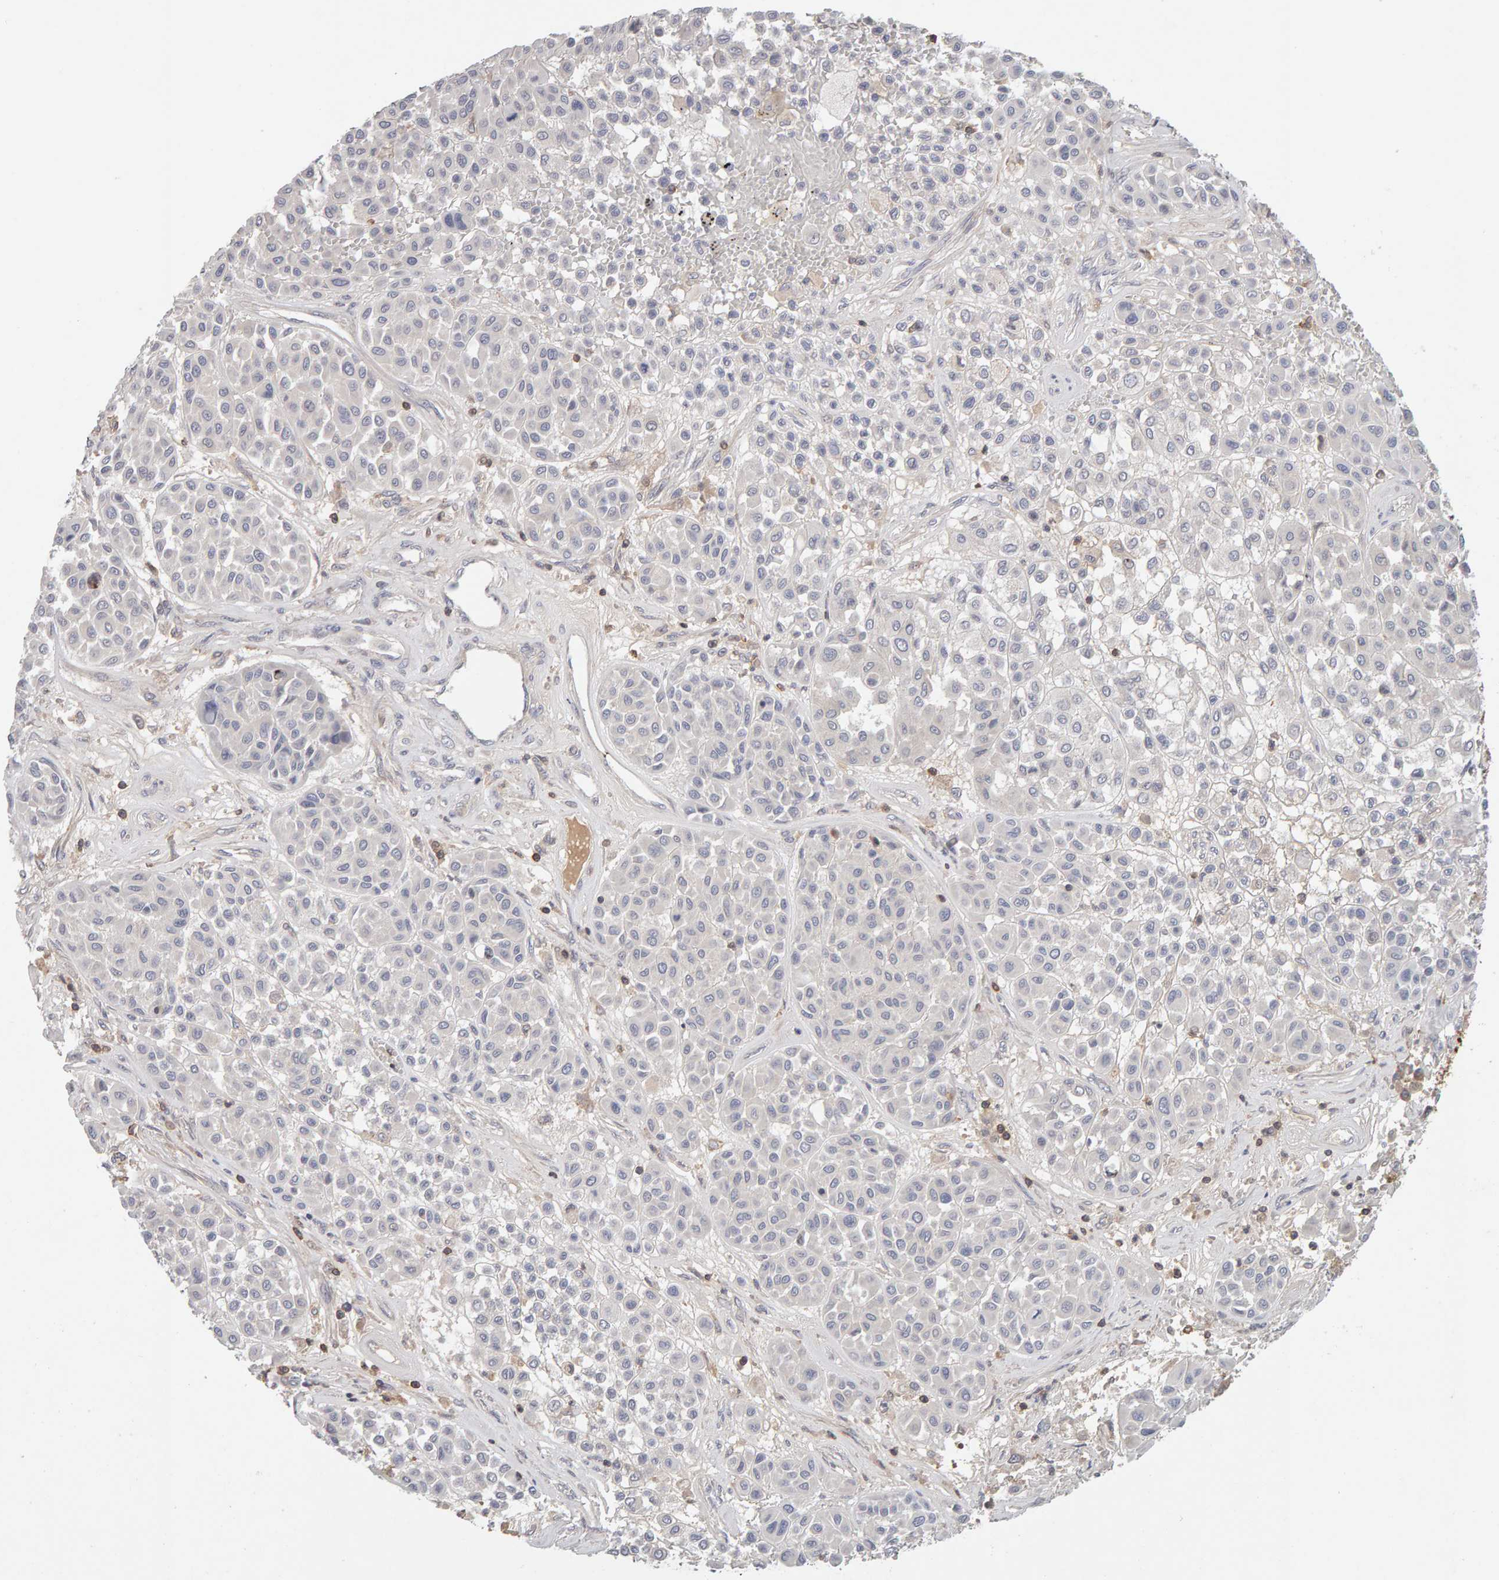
{"staining": {"intensity": "negative", "quantity": "none", "location": "none"}, "tissue": "melanoma", "cell_type": "Tumor cells", "image_type": "cancer", "snomed": [{"axis": "morphology", "description": "Malignant melanoma, Metastatic site"}, {"axis": "topography", "description": "Soft tissue"}], "caption": "This is an immunohistochemistry image of melanoma. There is no positivity in tumor cells.", "gene": "NUDCD1", "patient": {"sex": "male", "age": 41}}